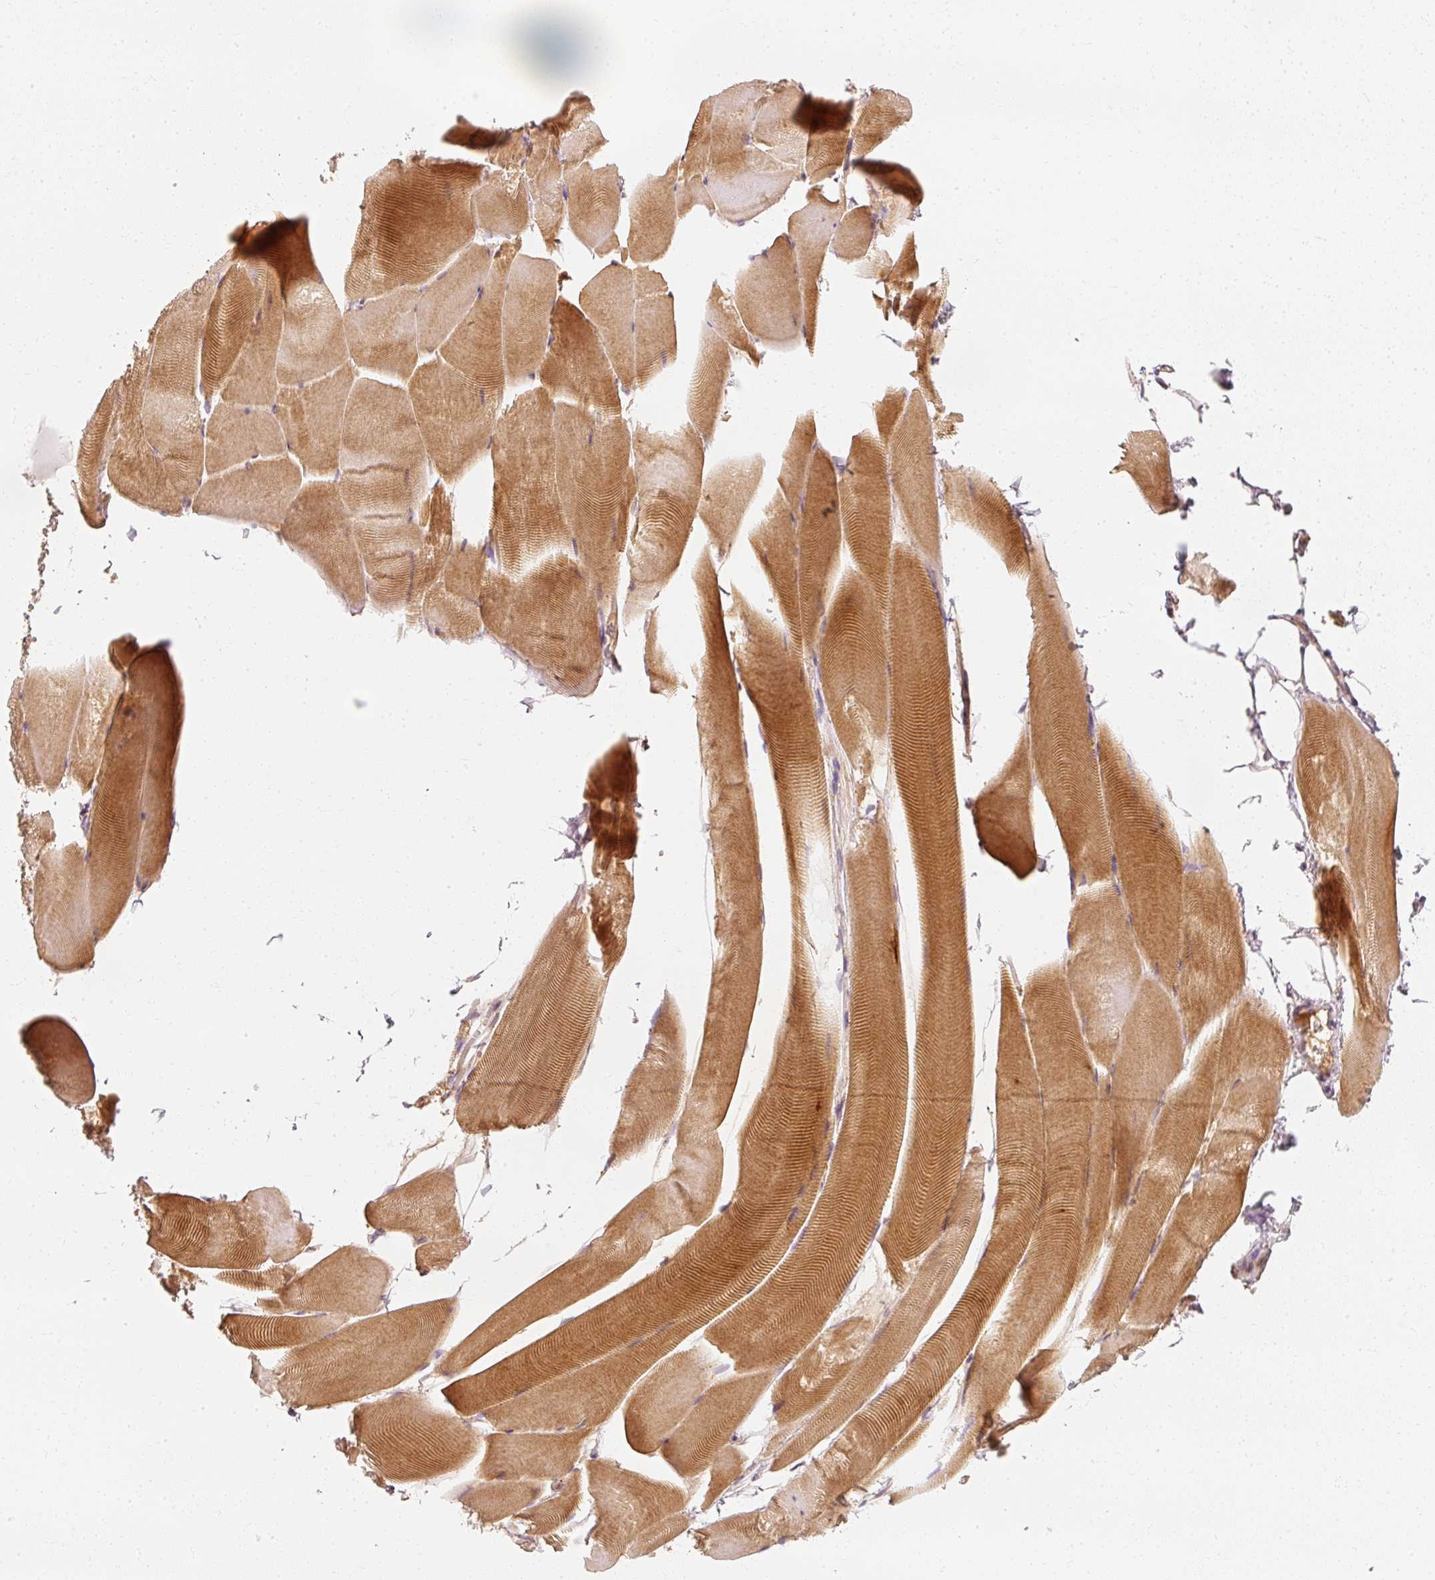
{"staining": {"intensity": "strong", "quantity": "25%-75%", "location": "cytoplasmic/membranous"}, "tissue": "skeletal muscle", "cell_type": "Myocytes", "image_type": "normal", "snomed": [{"axis": "morphology", "description": "Normal tissue, NOS"}, {"axis": "topography", "description": "Skeletal muscle"}], "caption": "Immunohistochemical staining of benign human skeletal muscle reveals high levels of strong cytoplasmic/membranous expression in approximately 25%-75% of myocytes.", "gene": "EEF1A1", "patient": {"sex": "female", "age": 64}}